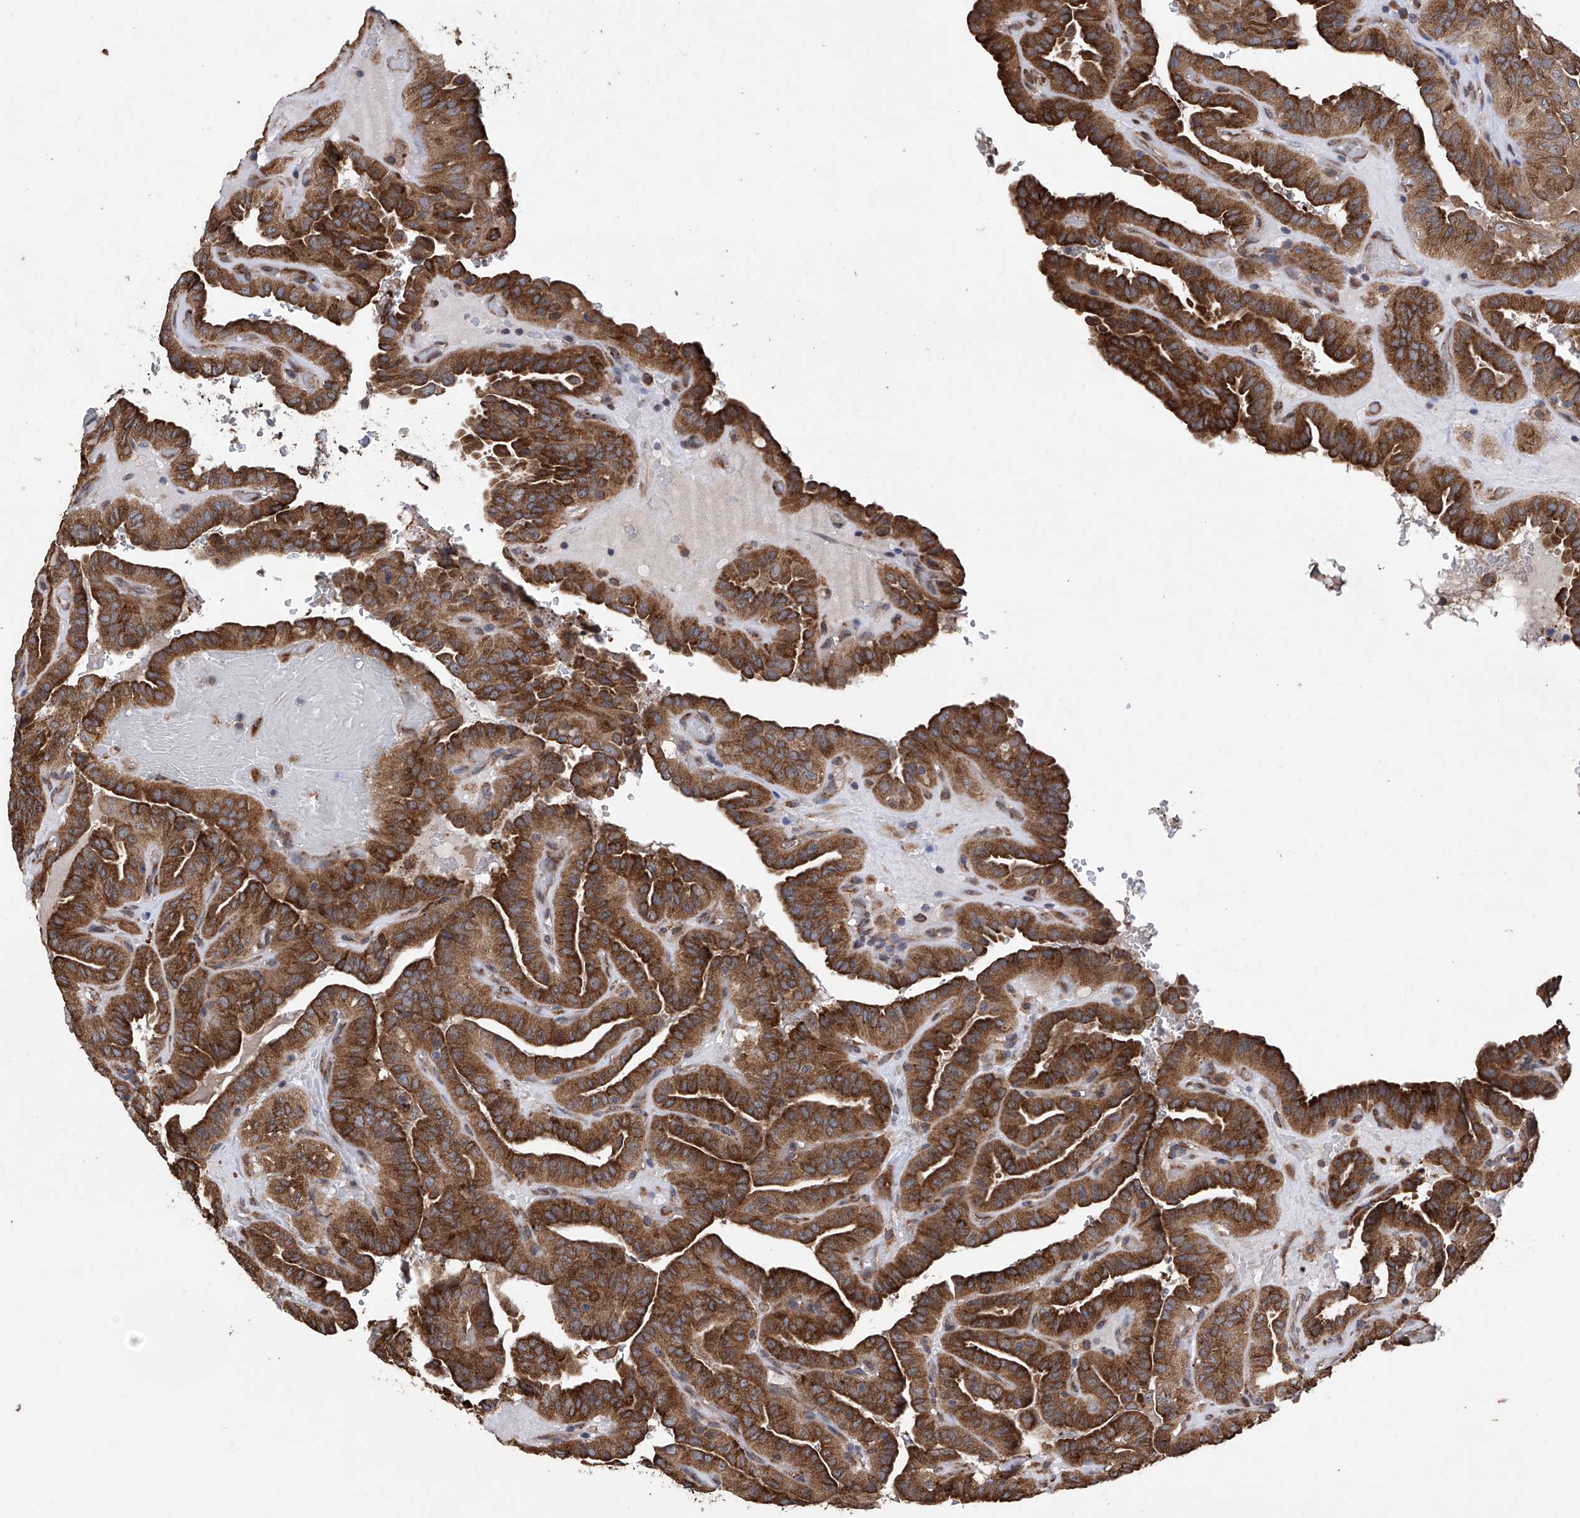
{"staining": {"intensity": "strong", "quantity": ">75%", "location": "cytoplasmic/membranous"}, "tissue": "thyroid cancer", "cell_type": "Tumor cells", "image_type": "cancer", "snomed": [{"axis": "morphology", "description": "Papillary adenocarcinoma, NOS"}, {"axis": "topography", "description": "Thyroid gland"}], "caption": "Immunohistochemistry image of neoplastic tissue: thyroid cancer (papillary adenocarcinoma) stained using immunohistochemistry demonstrates high levels of strong protein expression localized specifically in the cytoplasmic/membranous of tumor cells, appearing as a cytoplasmic/membranous brown color.", "gene": "DNAH8", "patient": {"sex": "male", "age": 77}}